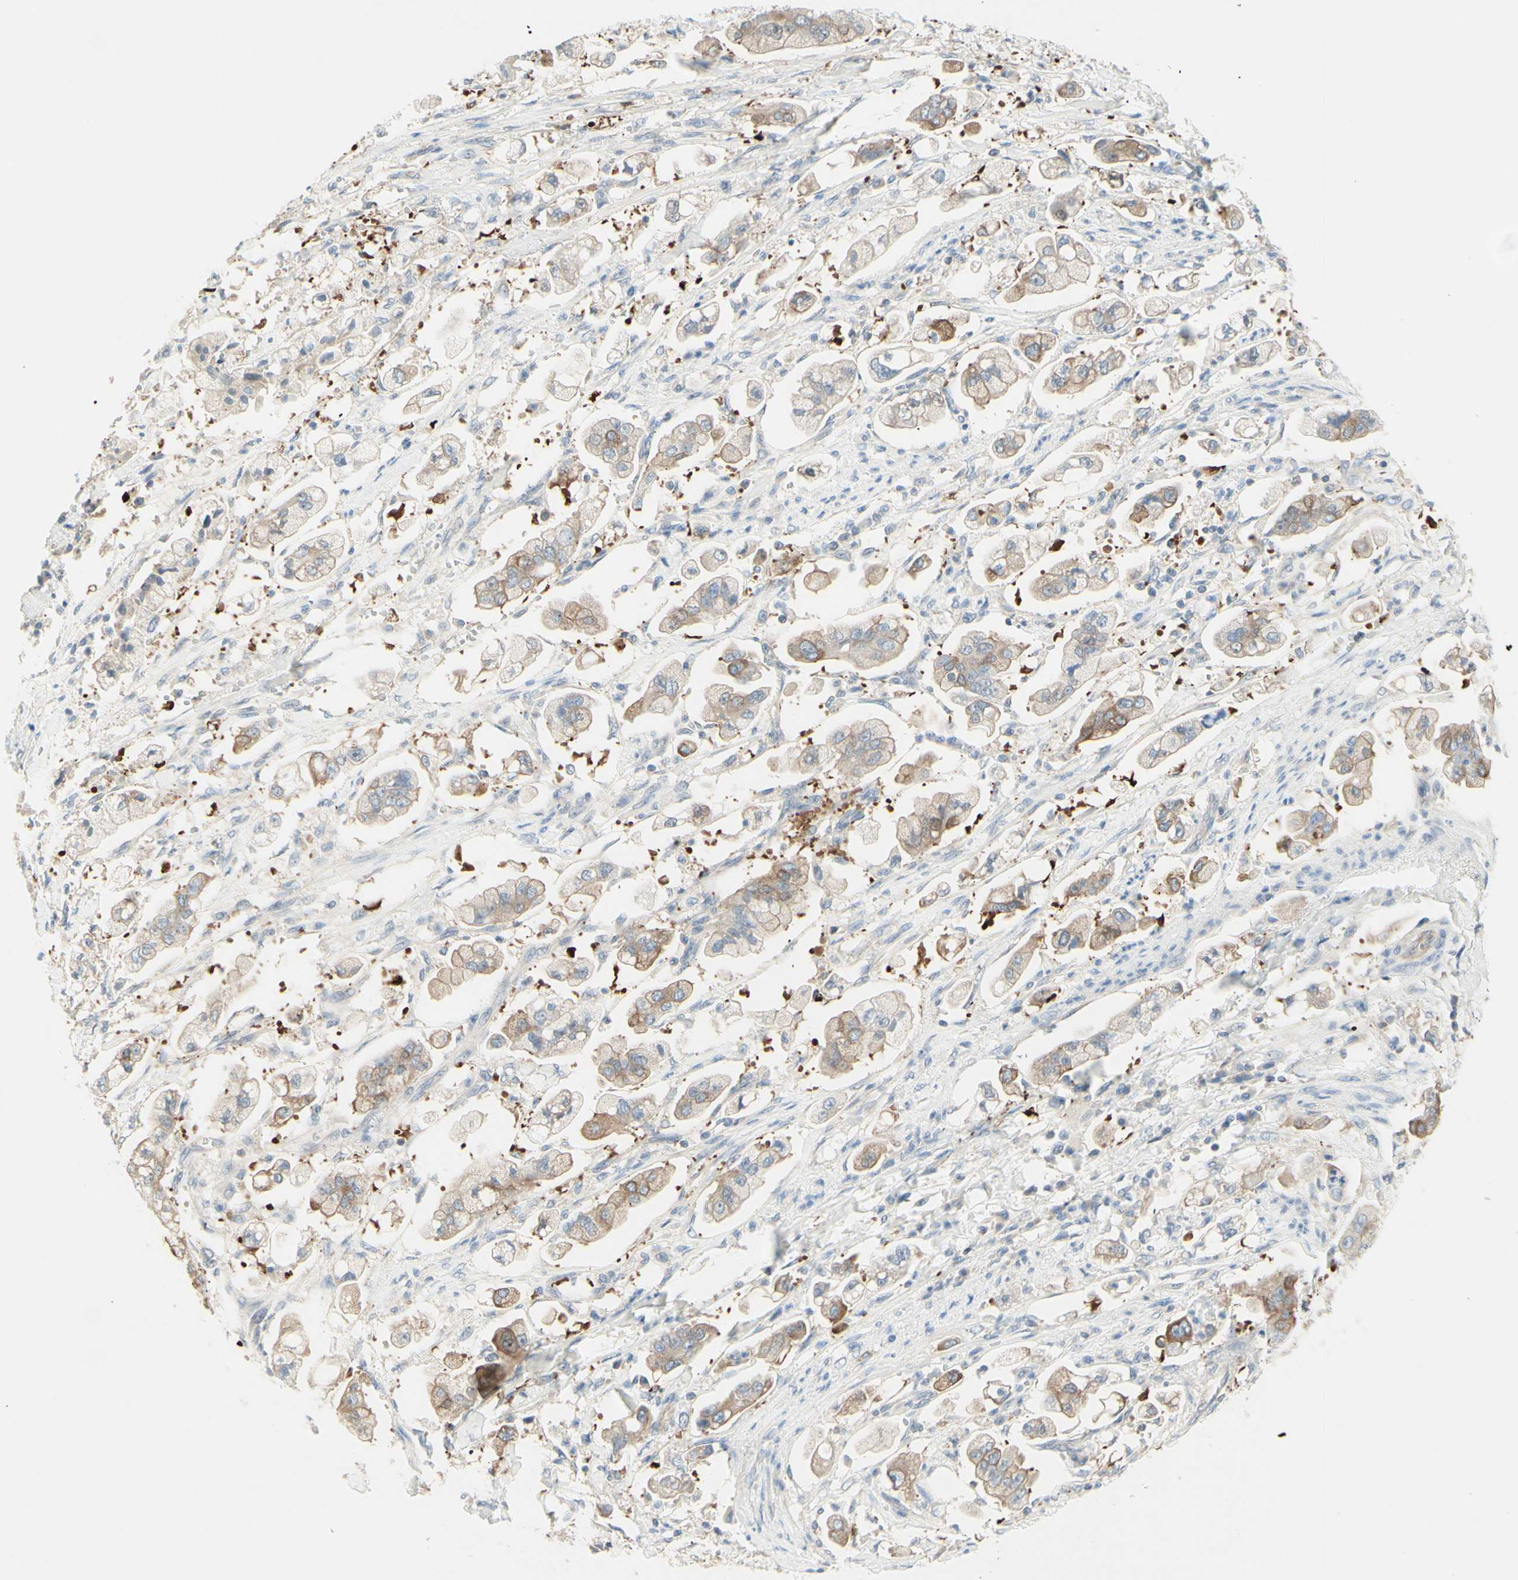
{"staining": {"intensity": "moderate", "quantity": ">75%", "location": "cytoplasmic/membranous"}, "tissue": "stomach cancer", "cell_type": "Tumor cells", "image_type": "cancer", "snomed": [{"axis": "morphology", "description": "Adenocarcinoma, NOS"}, {"axis": "topography", "description": "Stomach"}], "caption": "A photomicrograph of human adenocarcinoma (stomach) stained for a protein reveals moderate cytoplasmic/membranous brown staining in tumor cells.", "gene": "MTM1", "patient": {"sex": "male", "age": 62}}